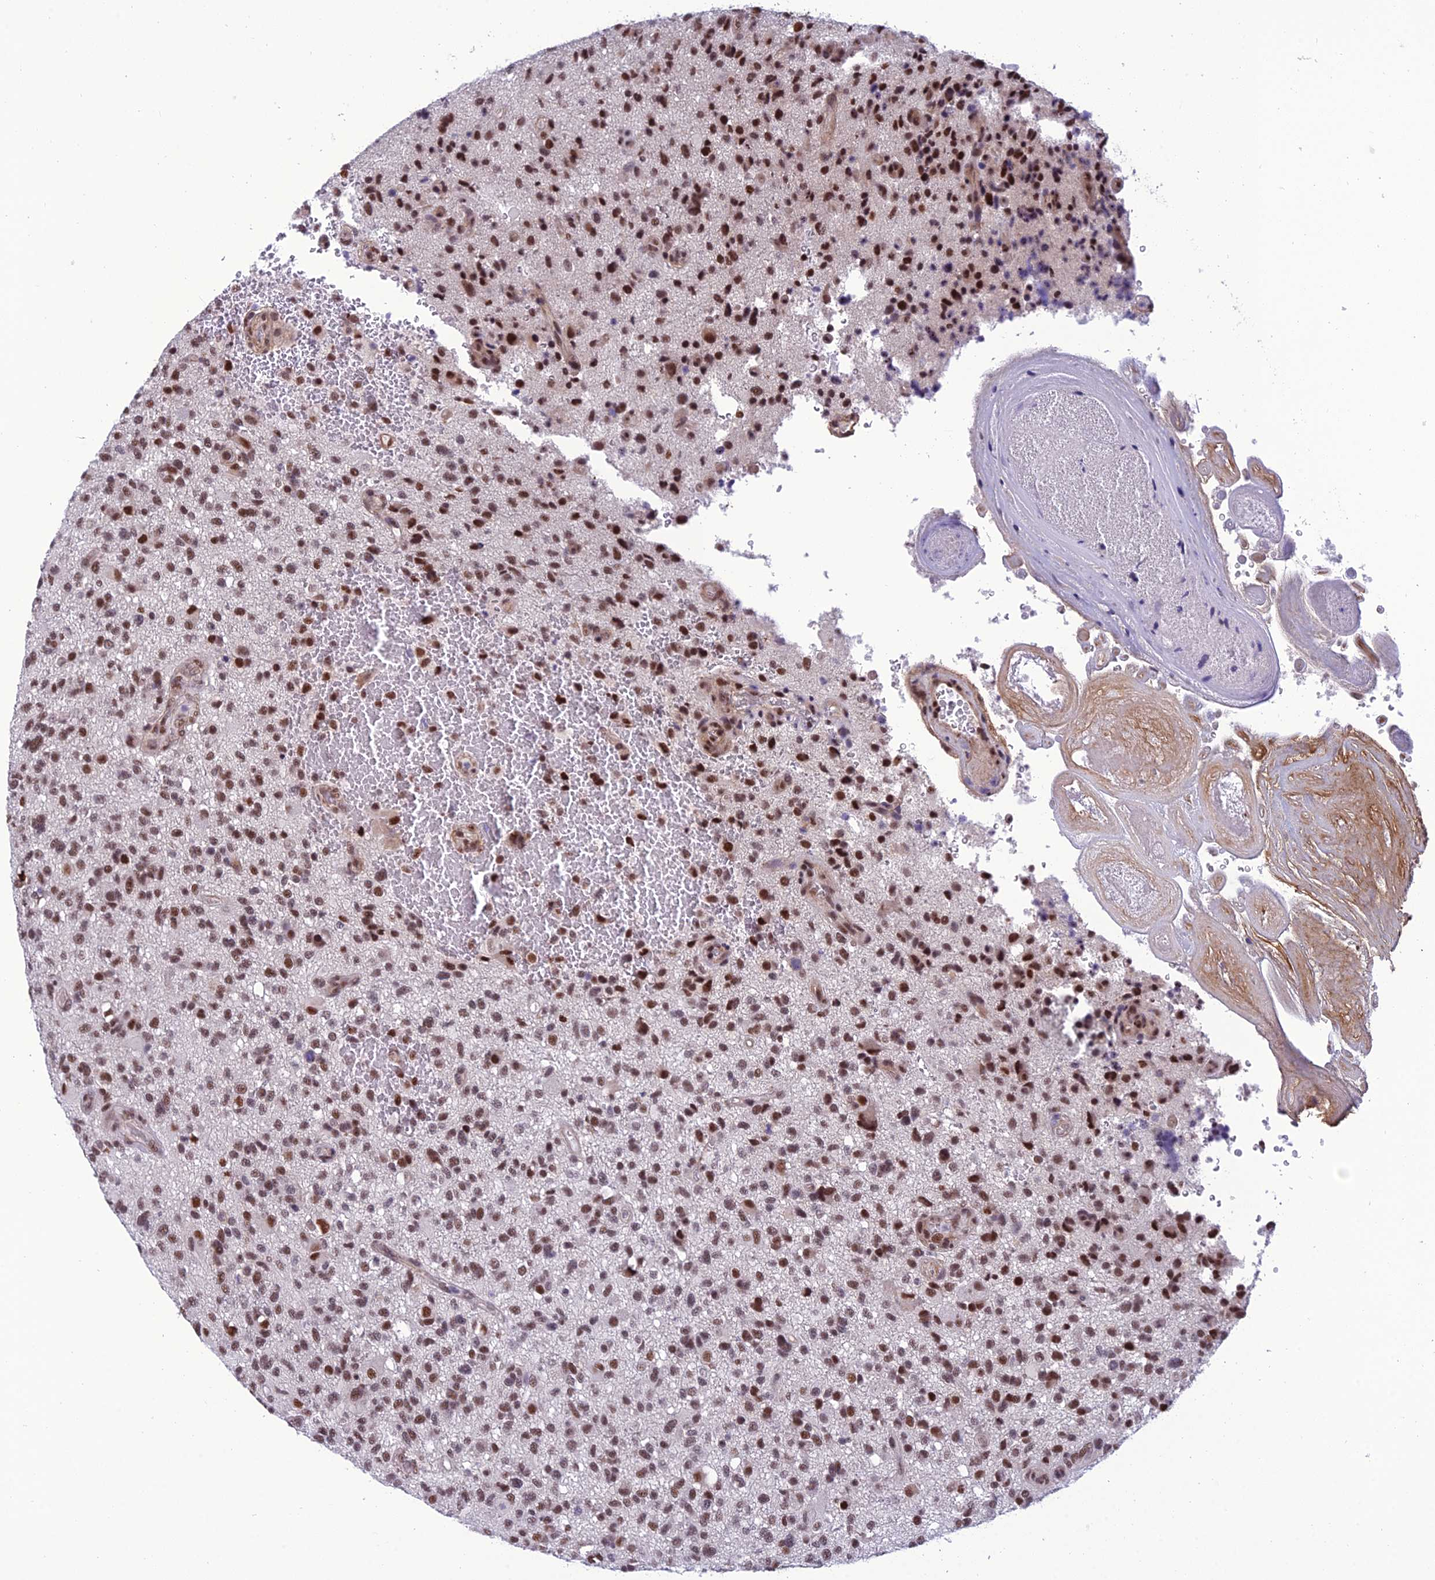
{"staining": {"intensity": "moderate", "quantity": ">75%", "location": "nuclear"}, "tissue": "glioma", "cell_type": "Tumor cells", "image_type": "cancer", "snomed": [{"axis": "morphology", "description": "Glioma, malignant, High grade"}, {"axis": "topography", "description": "Brain"}], "caption": "This histopathology image exhibits glioma stained with IHC to label a protein in brown. The nuclear of tumor cells show moderate positivity for the protein. Nuclei are counter-stained blue.", "gene": "RSRC1", "patient": {"sex": "male", "age": 47}}